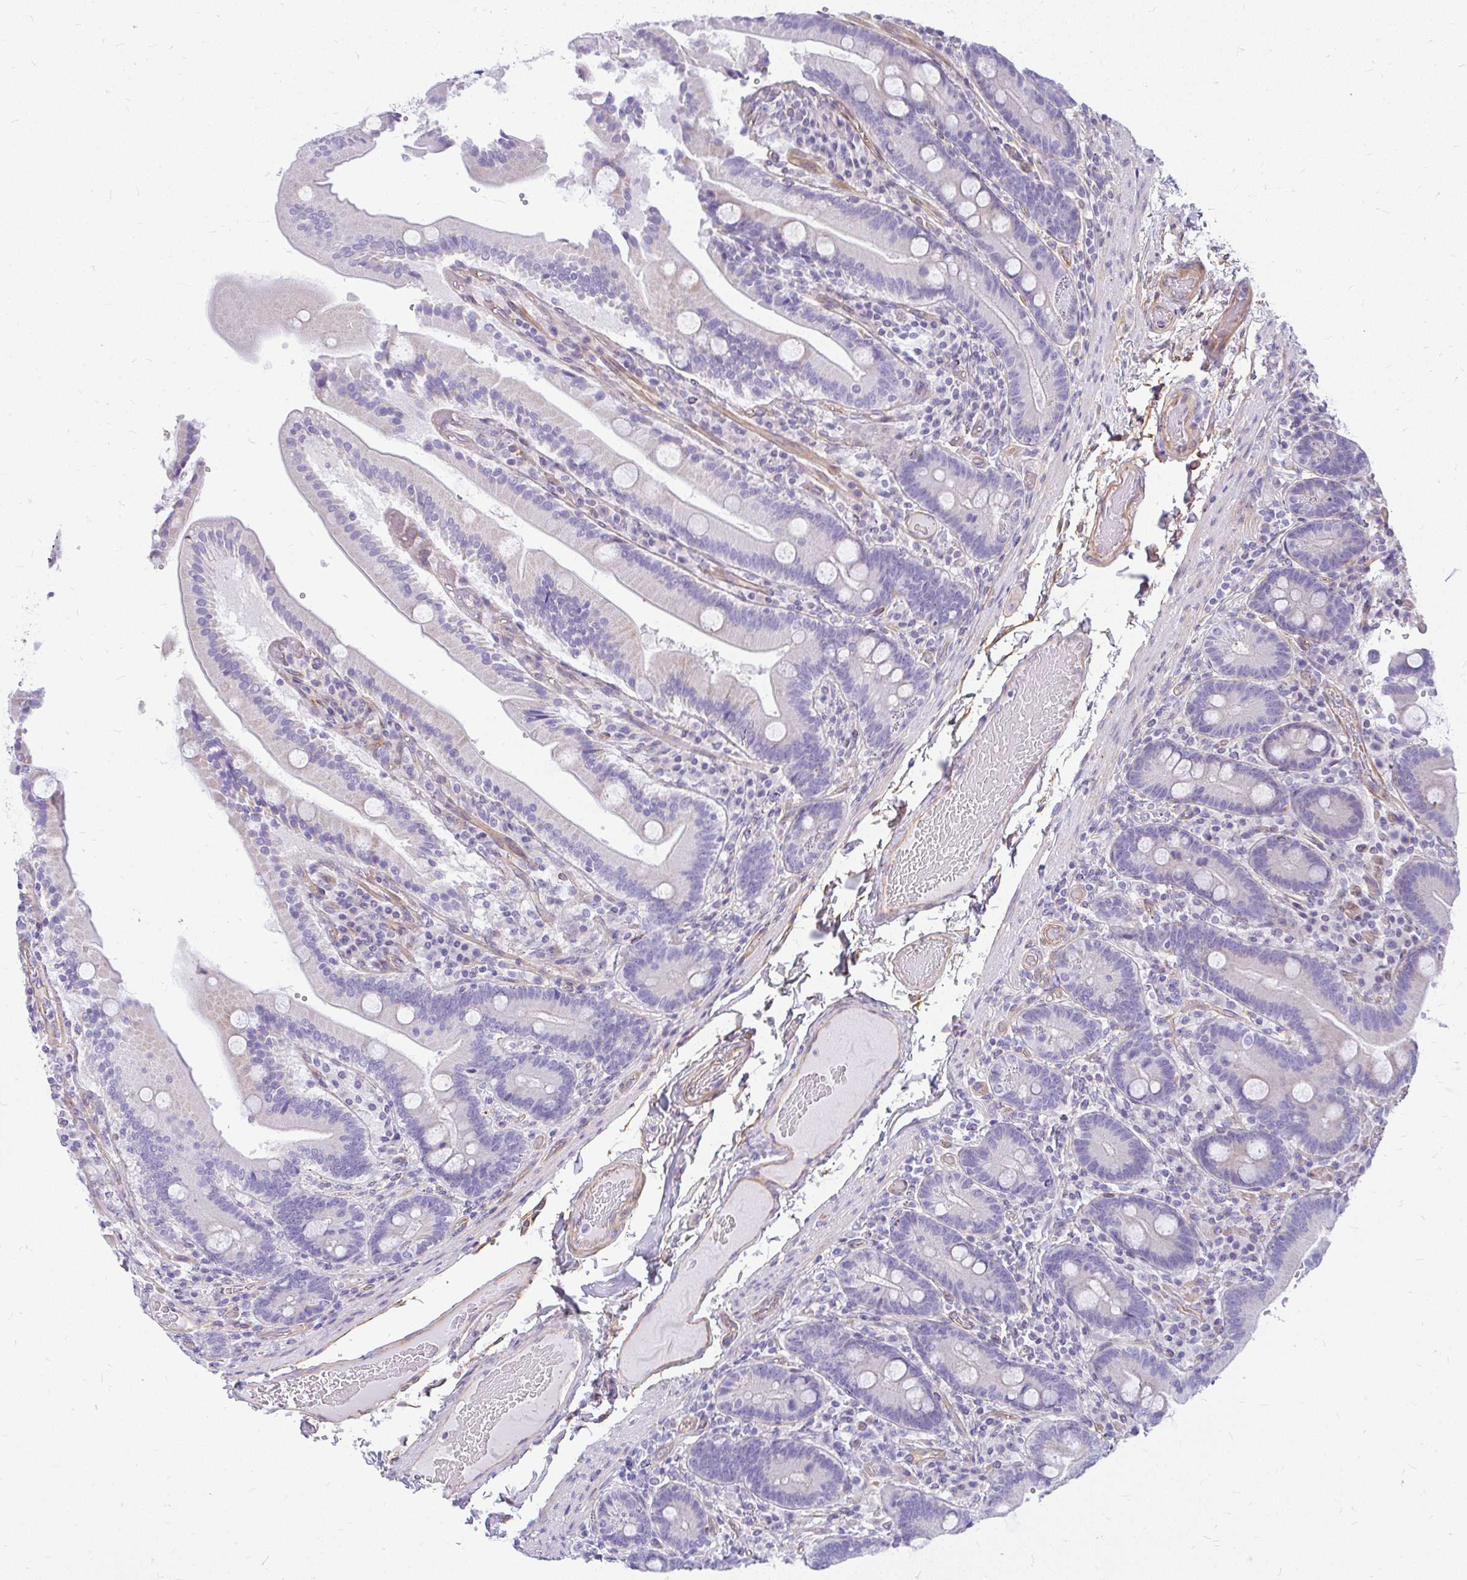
{"staining": {"intensity": "negative", "quantity": "none", "location": "none"}, "tissue": "duodenum", "cell_type": "Glandular cells", "image_type": "normal", "snomed": [{"axis": "morphology", "description": "Normal tissue, NOS"}, {"axis": "topography", "description": "Duodenum"}], "caption": "IHC histopathology image of unremarkable duodenum: duodenum stained with DAB (3,3'-diaminobenzidine) reveals no significant protein expression in glandular cells.", "gene": "FAM83C", "patient": {"sex": "female", "age": 62}}